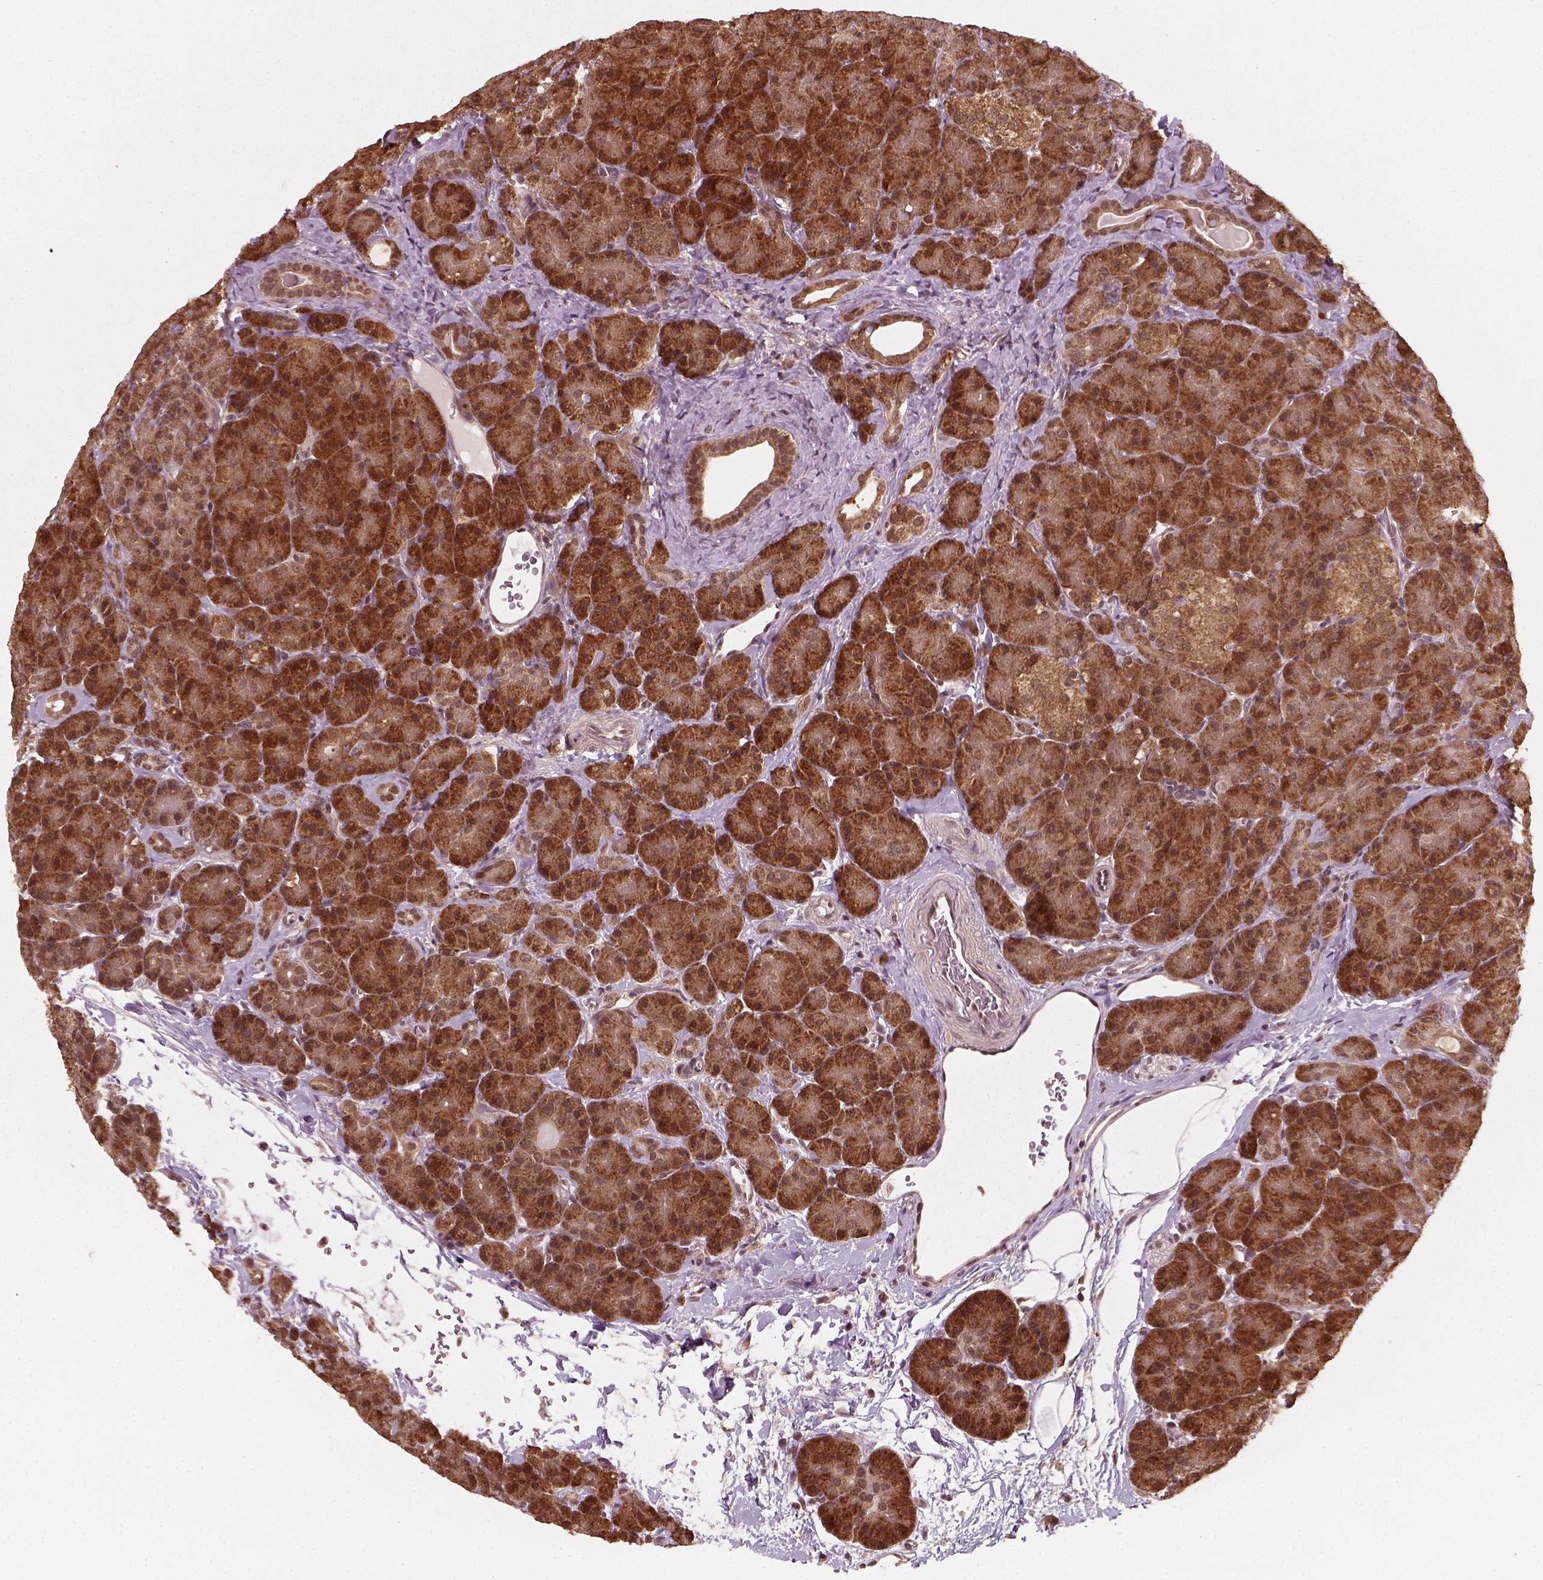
{"staining": {"intensity": "strong", "quantity": ">75%", "location": "cytoplasmic/membranous,nuclear"}, "tissue": "pancreas", "cell_type": "Exocrine glandular cells", "image_type": "normal", "snomed": [{"axis": "morphology", "description": "Normal tissue, NOS"}, {"axis": "topography", "description": "Pancreas"}], "caption": "Immunohistochemistry histopathology image of benign pancreas: human pancreas stained using immunohistochemistry (IHC) reveals high levels of strong protein expression localized specifically in the cytoplasmic/membranous,nuclear of exocrine glandular cells, appearing as a cytoplasmic/membranous,nuclear brown color.", "gene": "NUDT9", "patient": {"sex": "male", "age": 57}}